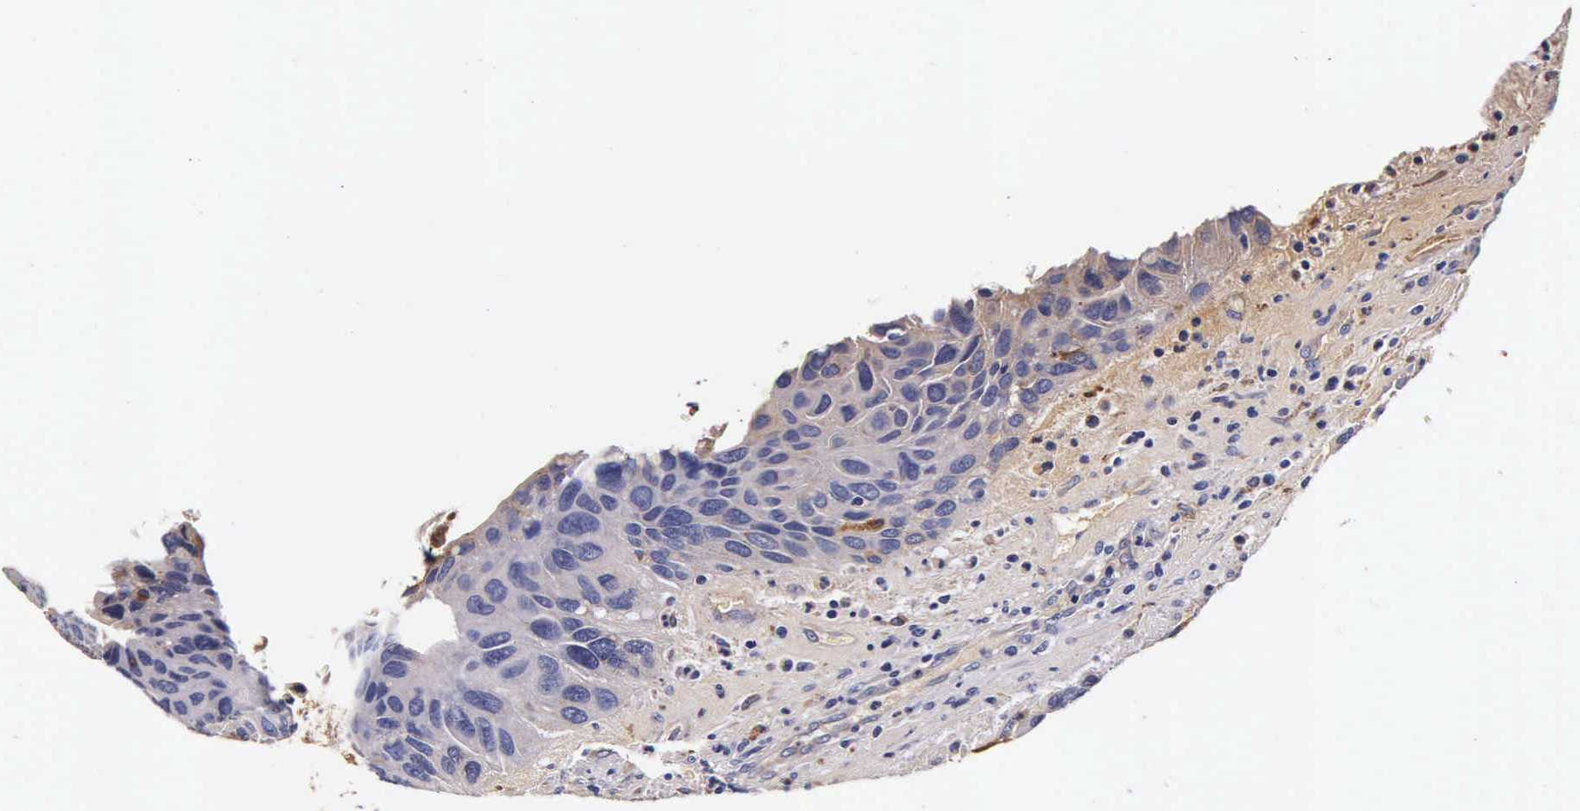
{"staining": {"intensity": "weak", "quantity": "<25%", "location": "cytoplasmic/membranous"}, "tissue": "urothelial cancer", "cell_type": "Tumor cells", "image_type": "cancer", "snomed": [{"axis": "morphology", "description": "Urothelial carcinoma, High grade"}, {"axis": "topography", "description": "Urinary bladder"}], "caption": "The immunohistochemistry histopathology image has no significant positivity in tumor cells of urothelial cancer tissue.", "gene": "CTSB", "patient": {"sex": "male", "age": 66}}